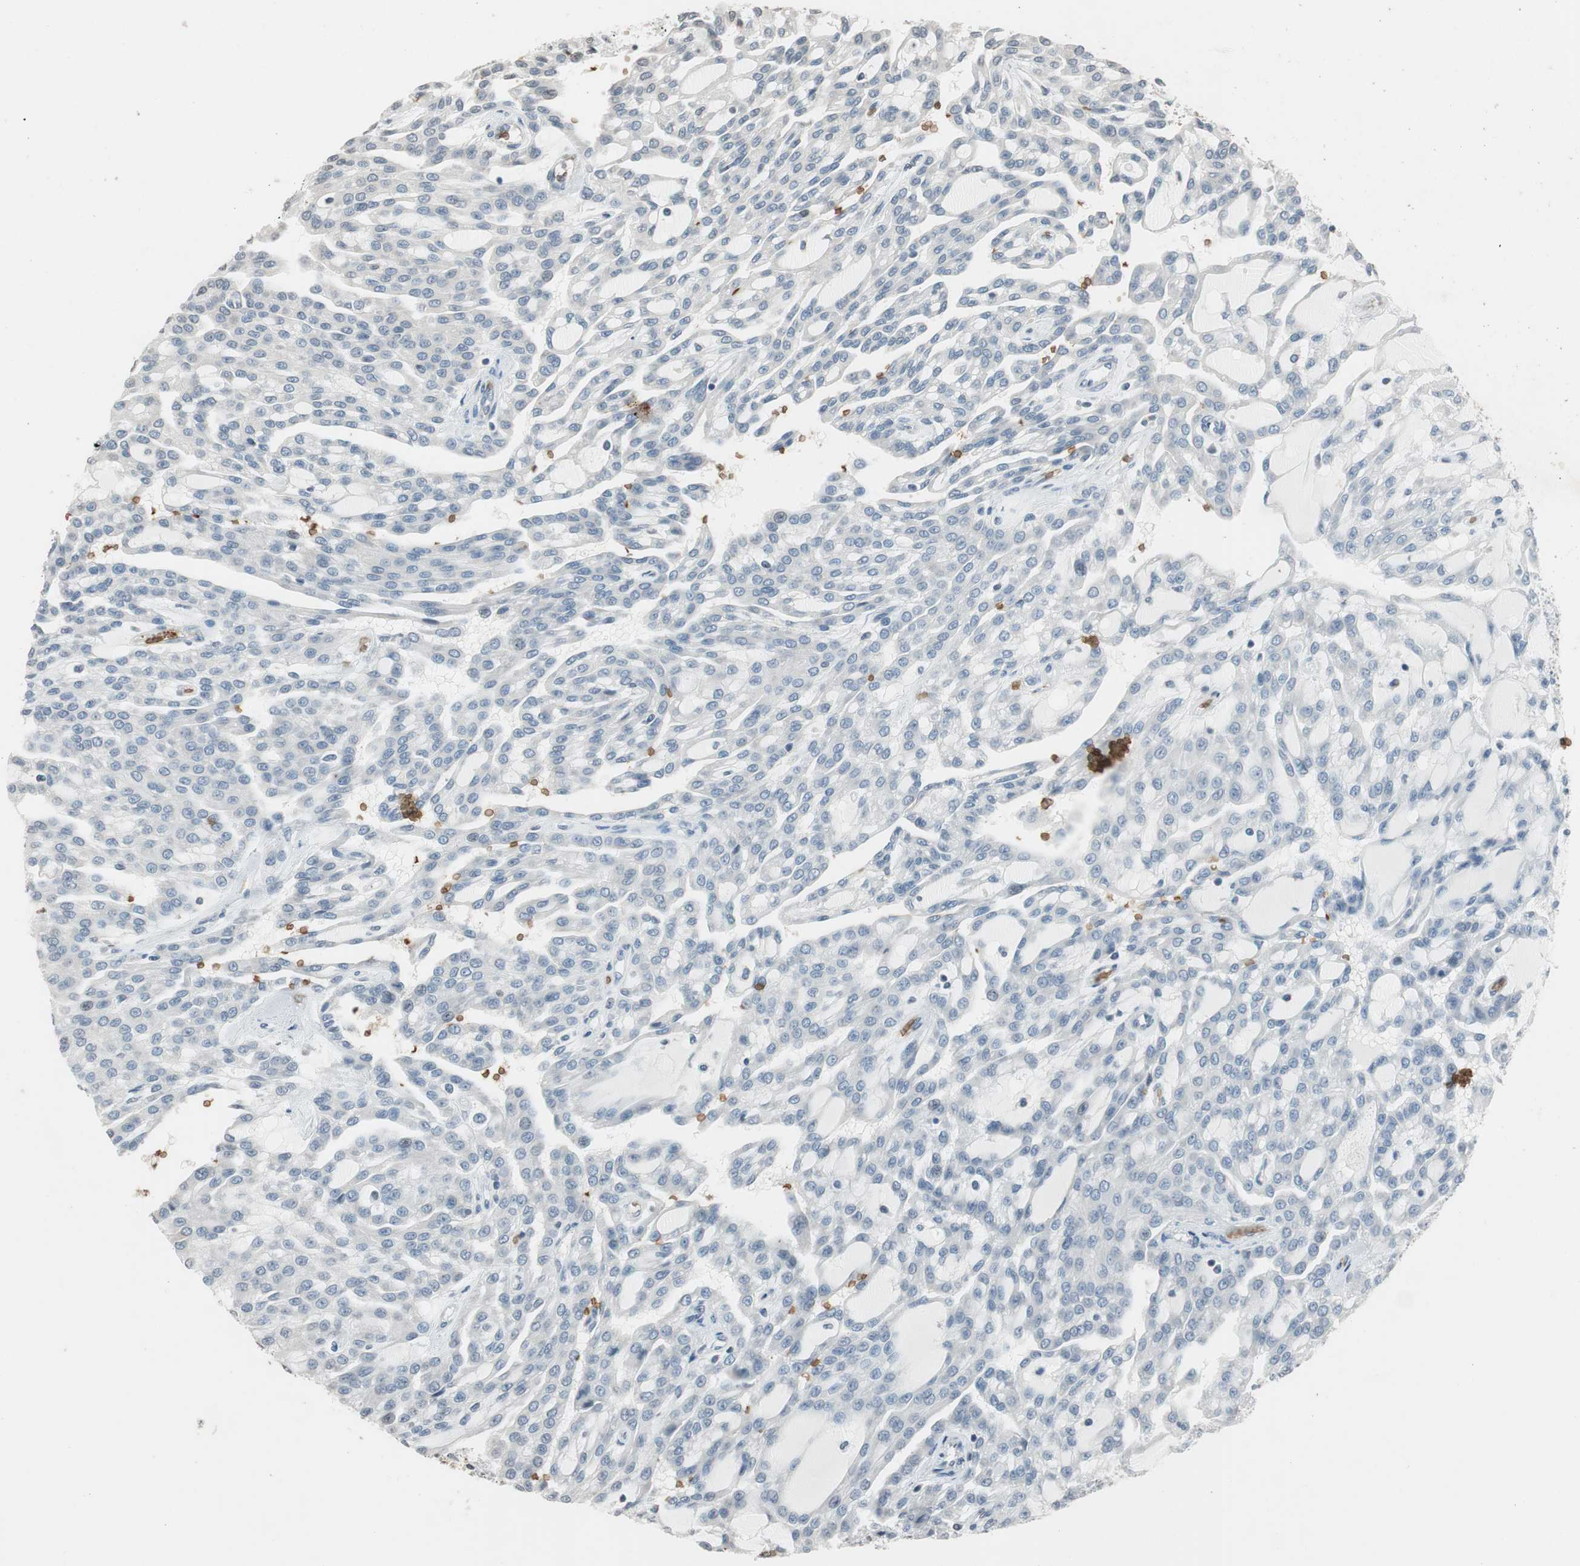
{"staining": {"intensity": "negative", "quantity": "none", "location": "none"}, "tissue": "renal cancer", "cell_type": "Tumor cells", "image_type": "cancer", "snomed": [{"axis": "morphology", "description": "Adenocarcinoma, NOS"}, {"axis": "topography", "description": "Kidney"}], "caption": "Immunohistochemistry micrograph of neoplastic tissue: human adenocarcinoma (renal) stained with DAB reveals no significant protein positivity in tumor cells.", "gene": "GYPC", "patient": {"sex": "male", "age": 63}}